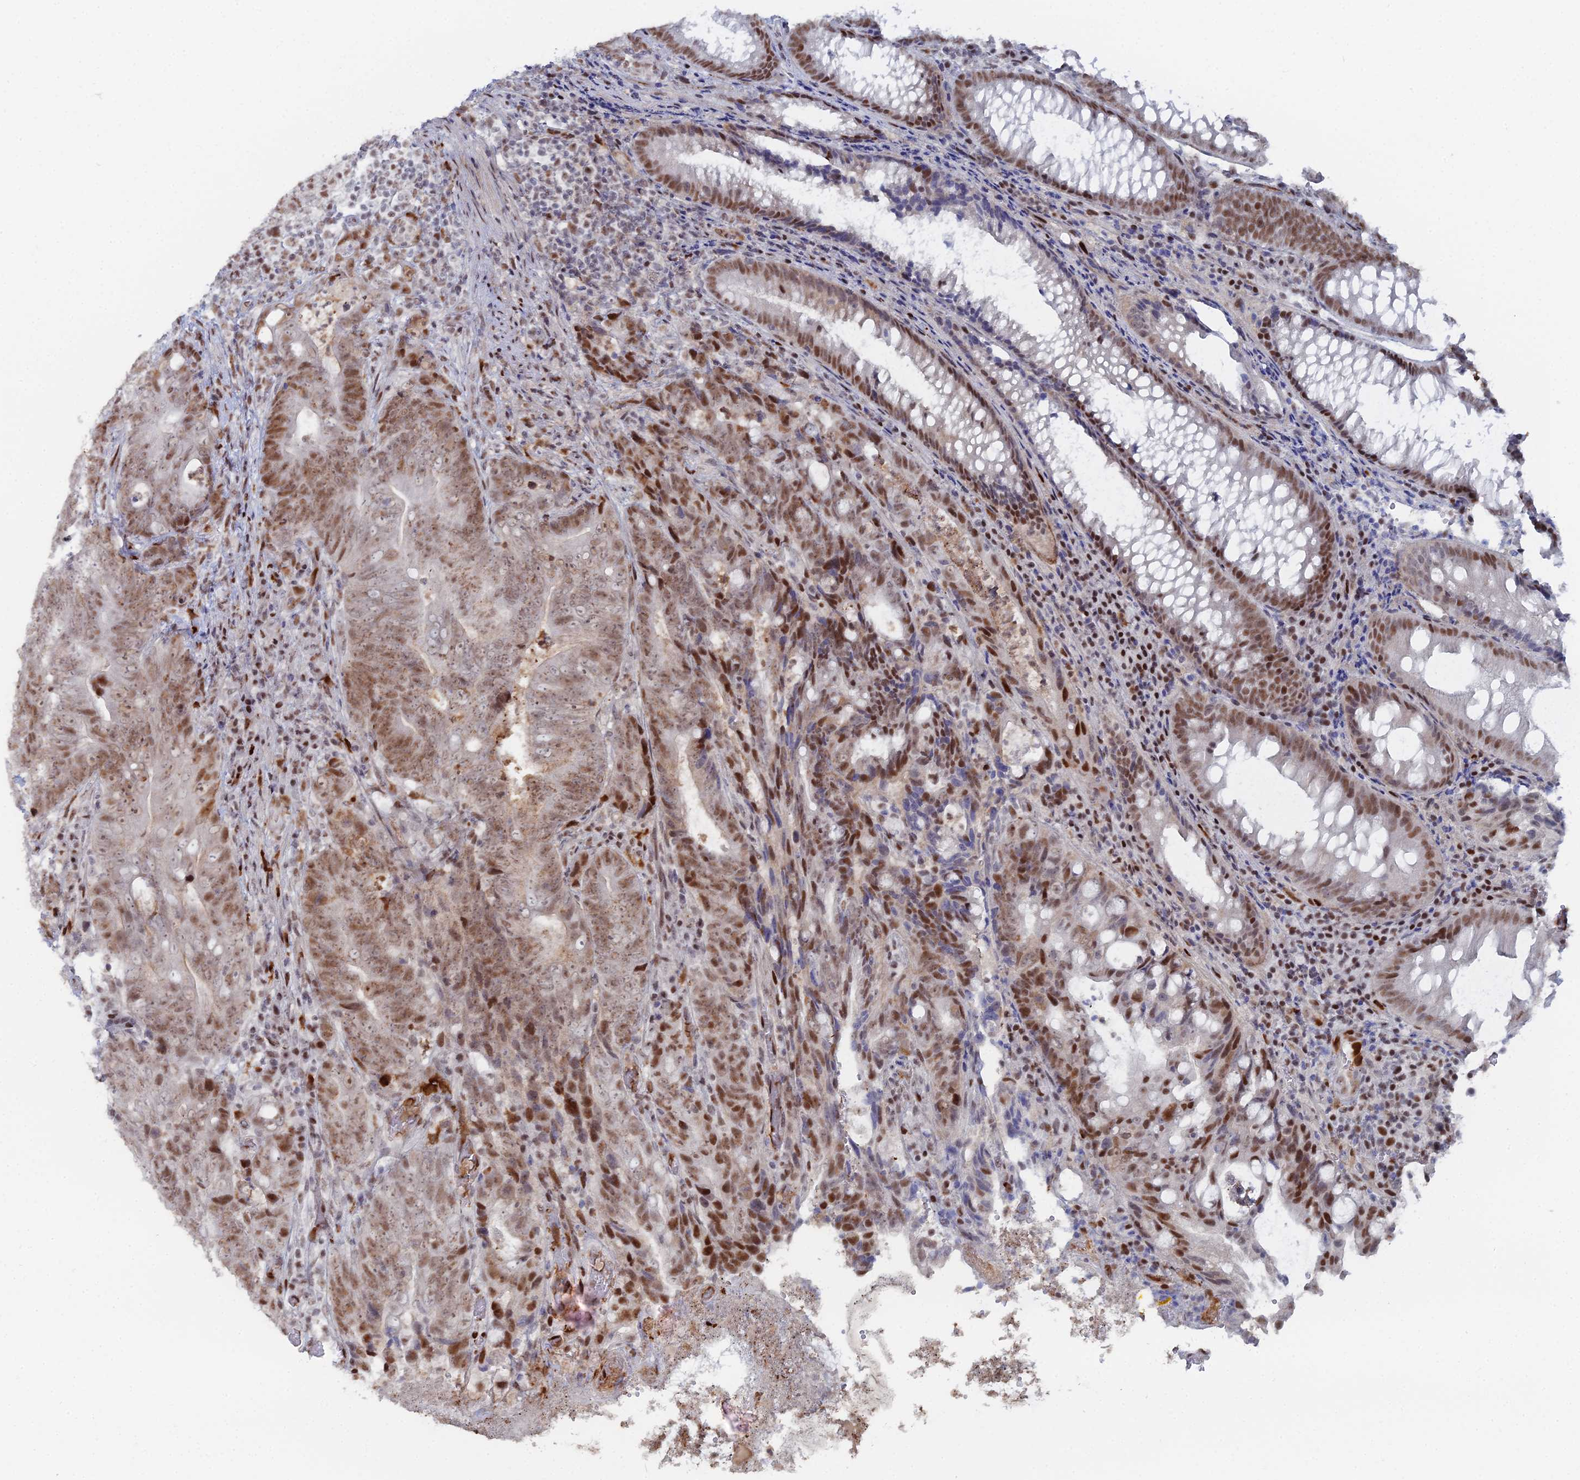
{"staining": {"intensity": "moderate", "quantity": ">75%", "location": "nuclear"}, "tissue": "colorectal cancer", "cell_type": "Tumor cells", "image_type": "cancer", "snomed": [{"axis": "morphology", "description": "Adenocarcinoma, NOS"}, {"axis": "topography", "description": "Colon"}], "caption": "Tumor cells display medium levels of moderate nuclear expression in about >75% of cells in human colorectal adenocarcinoma.", "gene": "GSC2", "patient": {"sex": "female", "age": 82}}